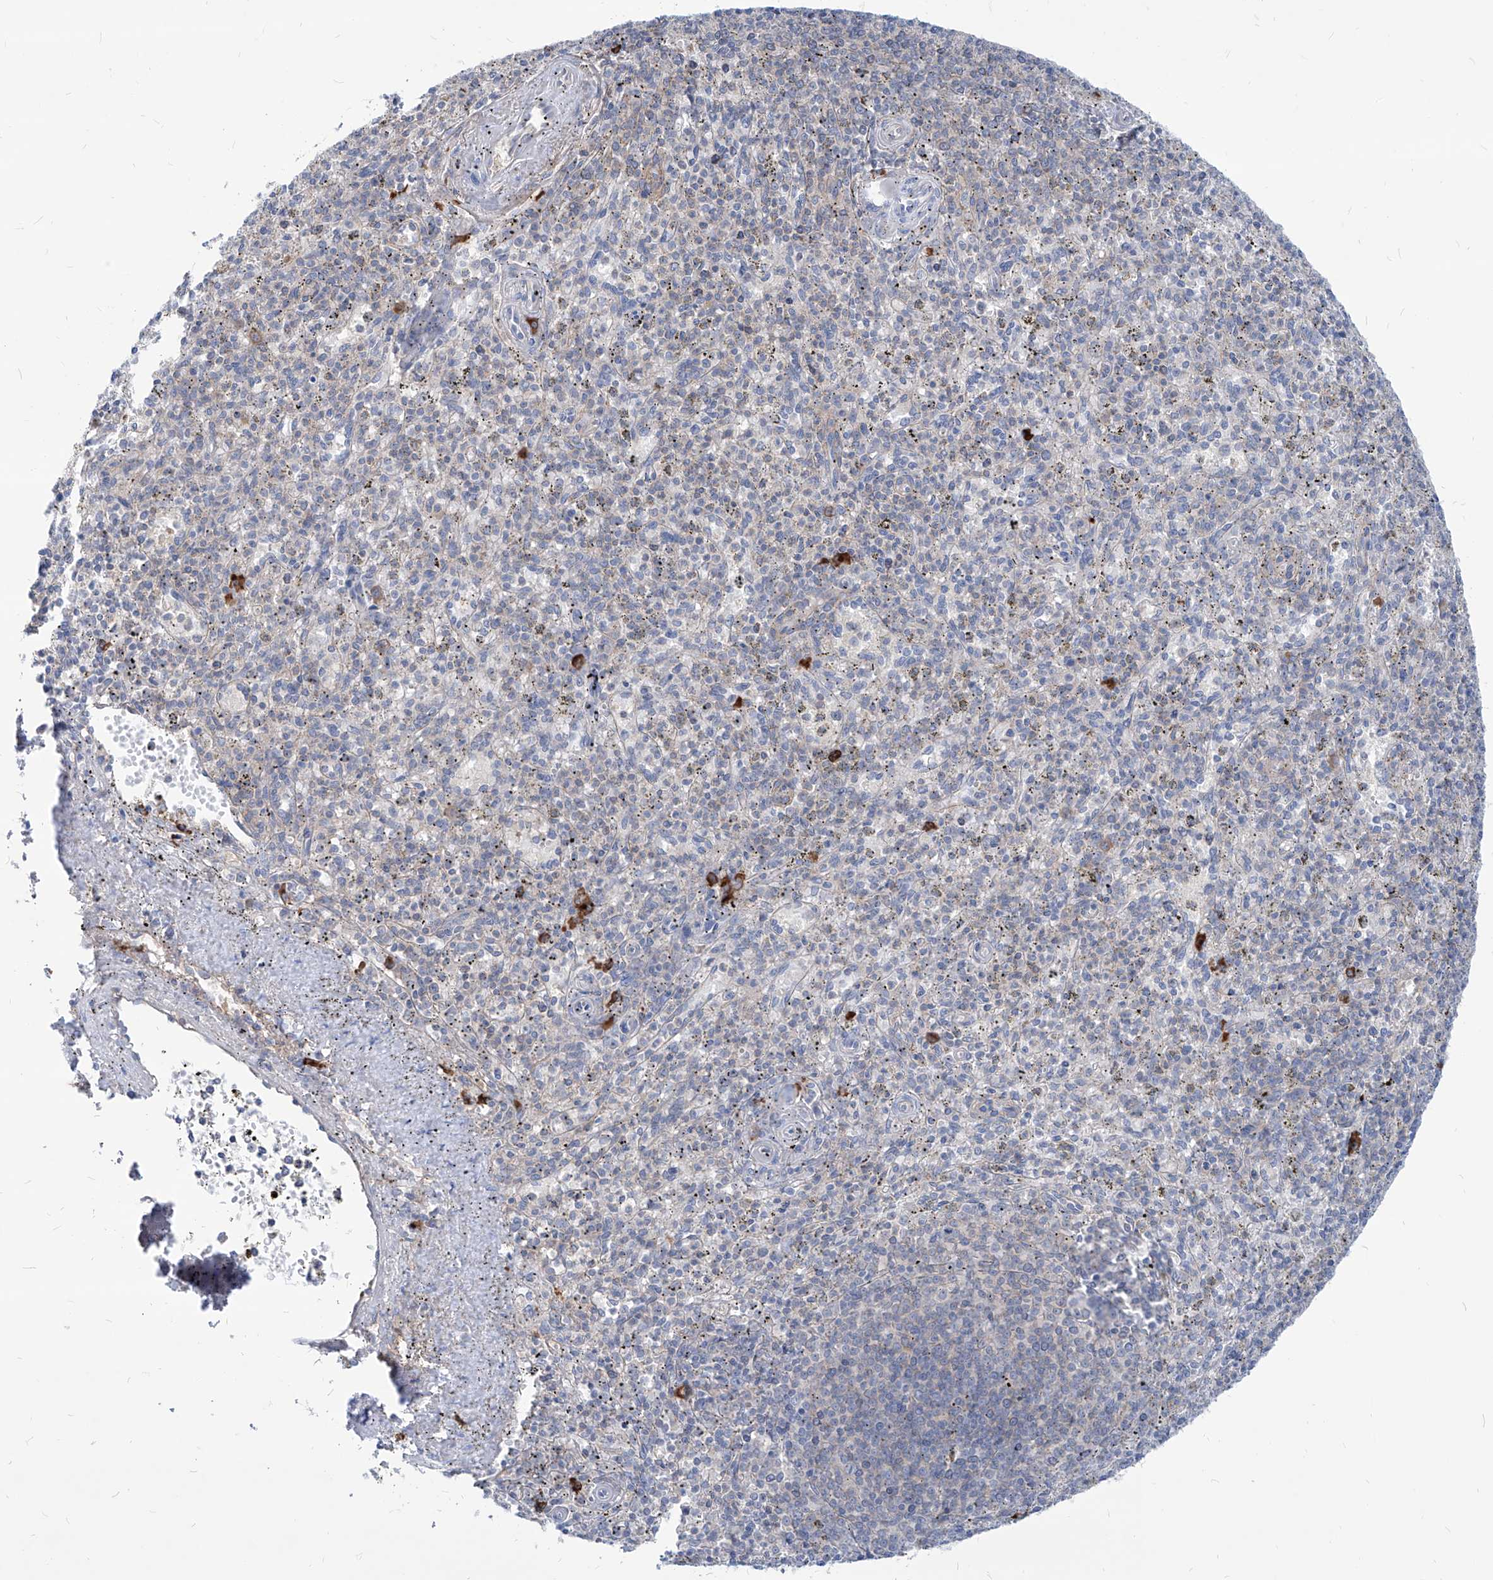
{"staining": {"intensity": "strong", "quantity": "<25%", "location": "cytoplasmic/membranous"}, "tissue": "spleen", "cell_type": "Cells in red pulp", "image_type": "normal", "snomed": [{"axis": "morphology", "description": "Normal tissue, NOS"}, {"axis": "topography", "description": "Spleen"}], "caption": "A brown stain highlights strong cytoplasmic/membranous staining of a protein in cells in red pulp of benign human spleen.", "gene": "AKAP10", "patient": {"sex": "male", "age": 72}}